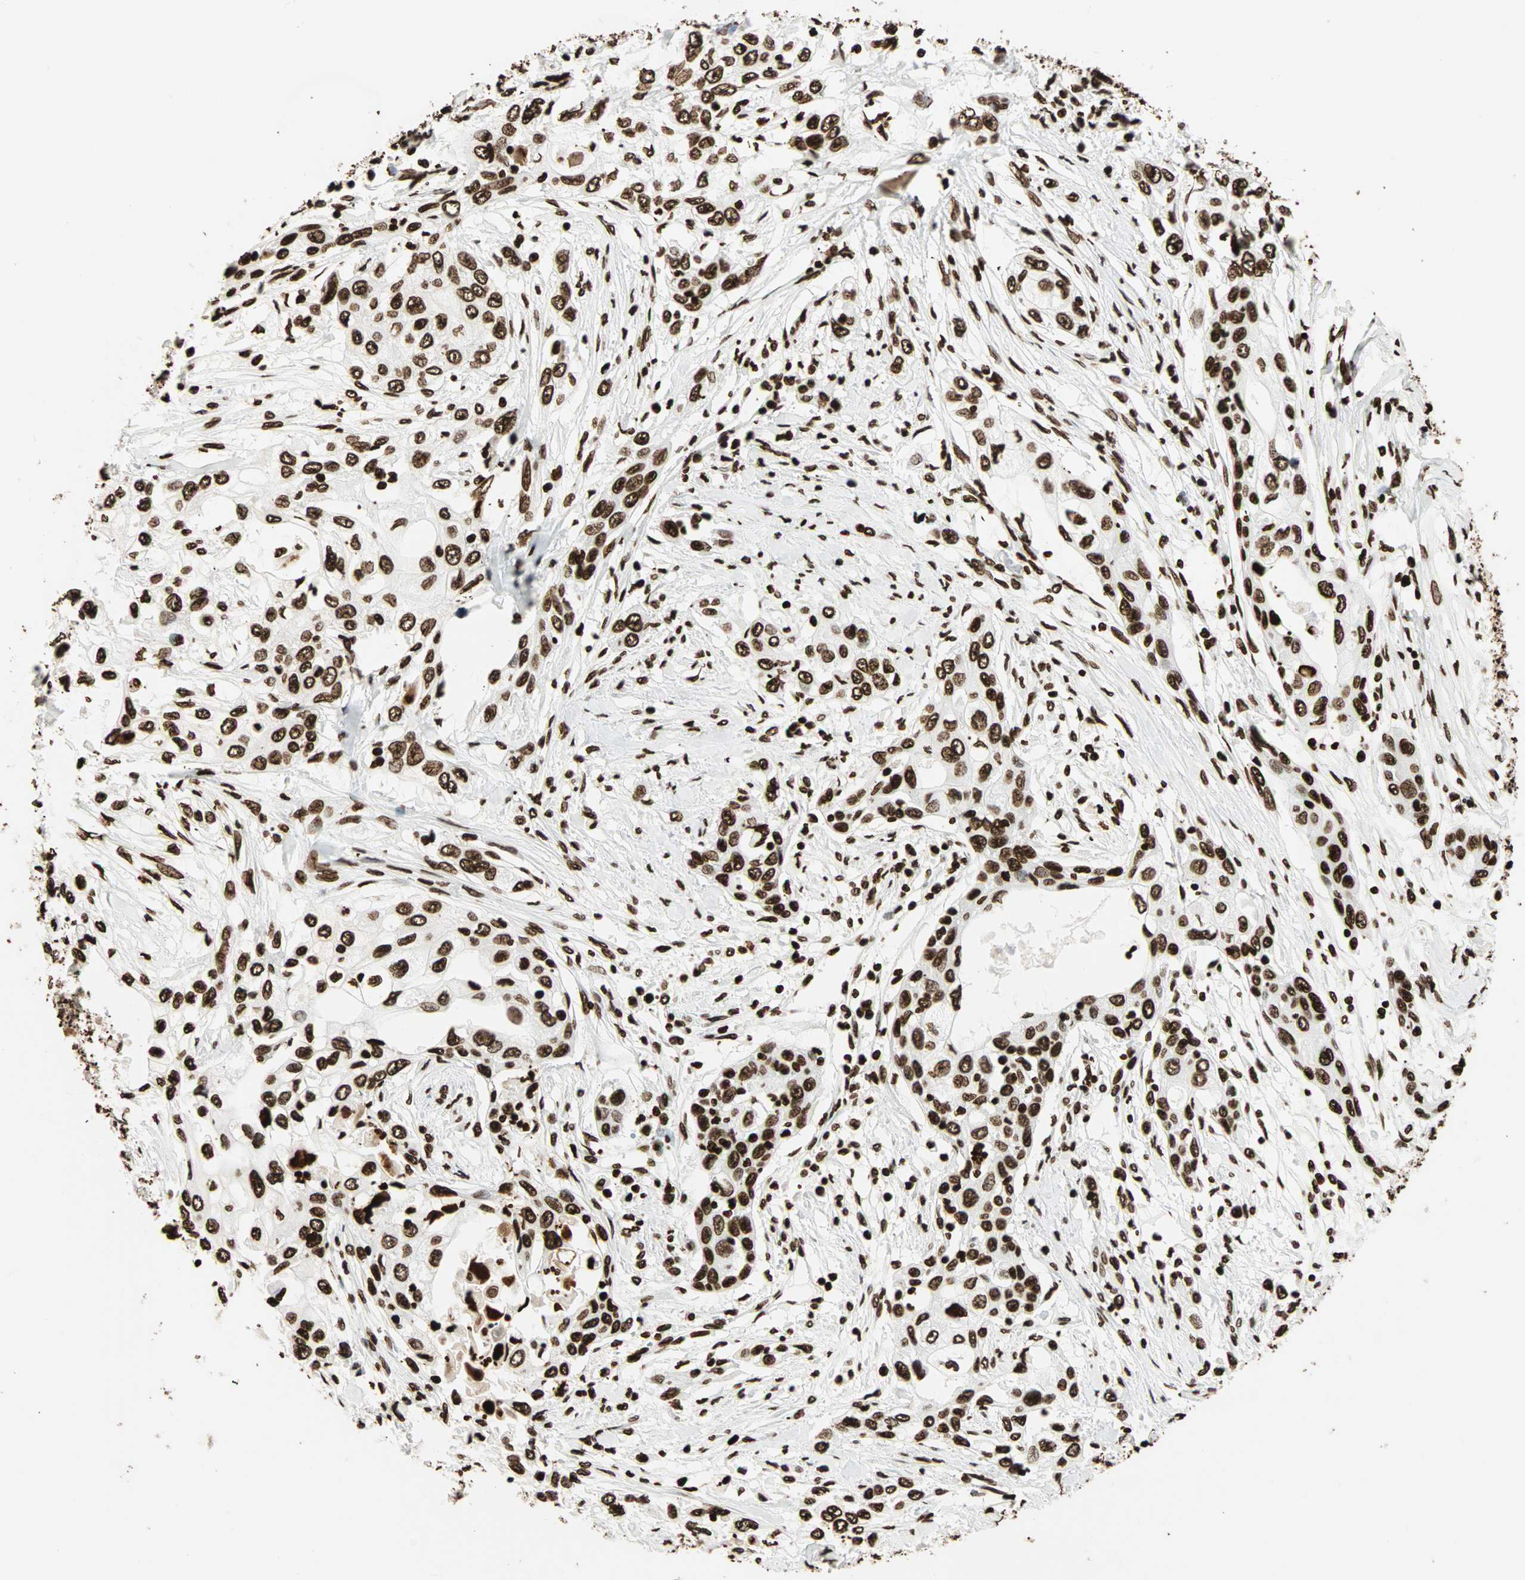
{"staining": {"intensity": "strong", "quantity": ">75%", "location": "nuclear"}, "tissue": "pancreatic cancer", "cell_type": "Tumor cells", "image_type": "cancer", "snomed": [{"axis": "morphology", "description": "Adenocarcinoma, NOS"}, {"axis": "topography", "description": "Pancreas"}], "caption": "Immunohistochemical staining of human pancreatic adenocarcinoma exhibits strong nuclear protein expression in approximately >75% of tumor cells.", "gene": "GLI2", "patient": {"sex": "female", "age": 70}}